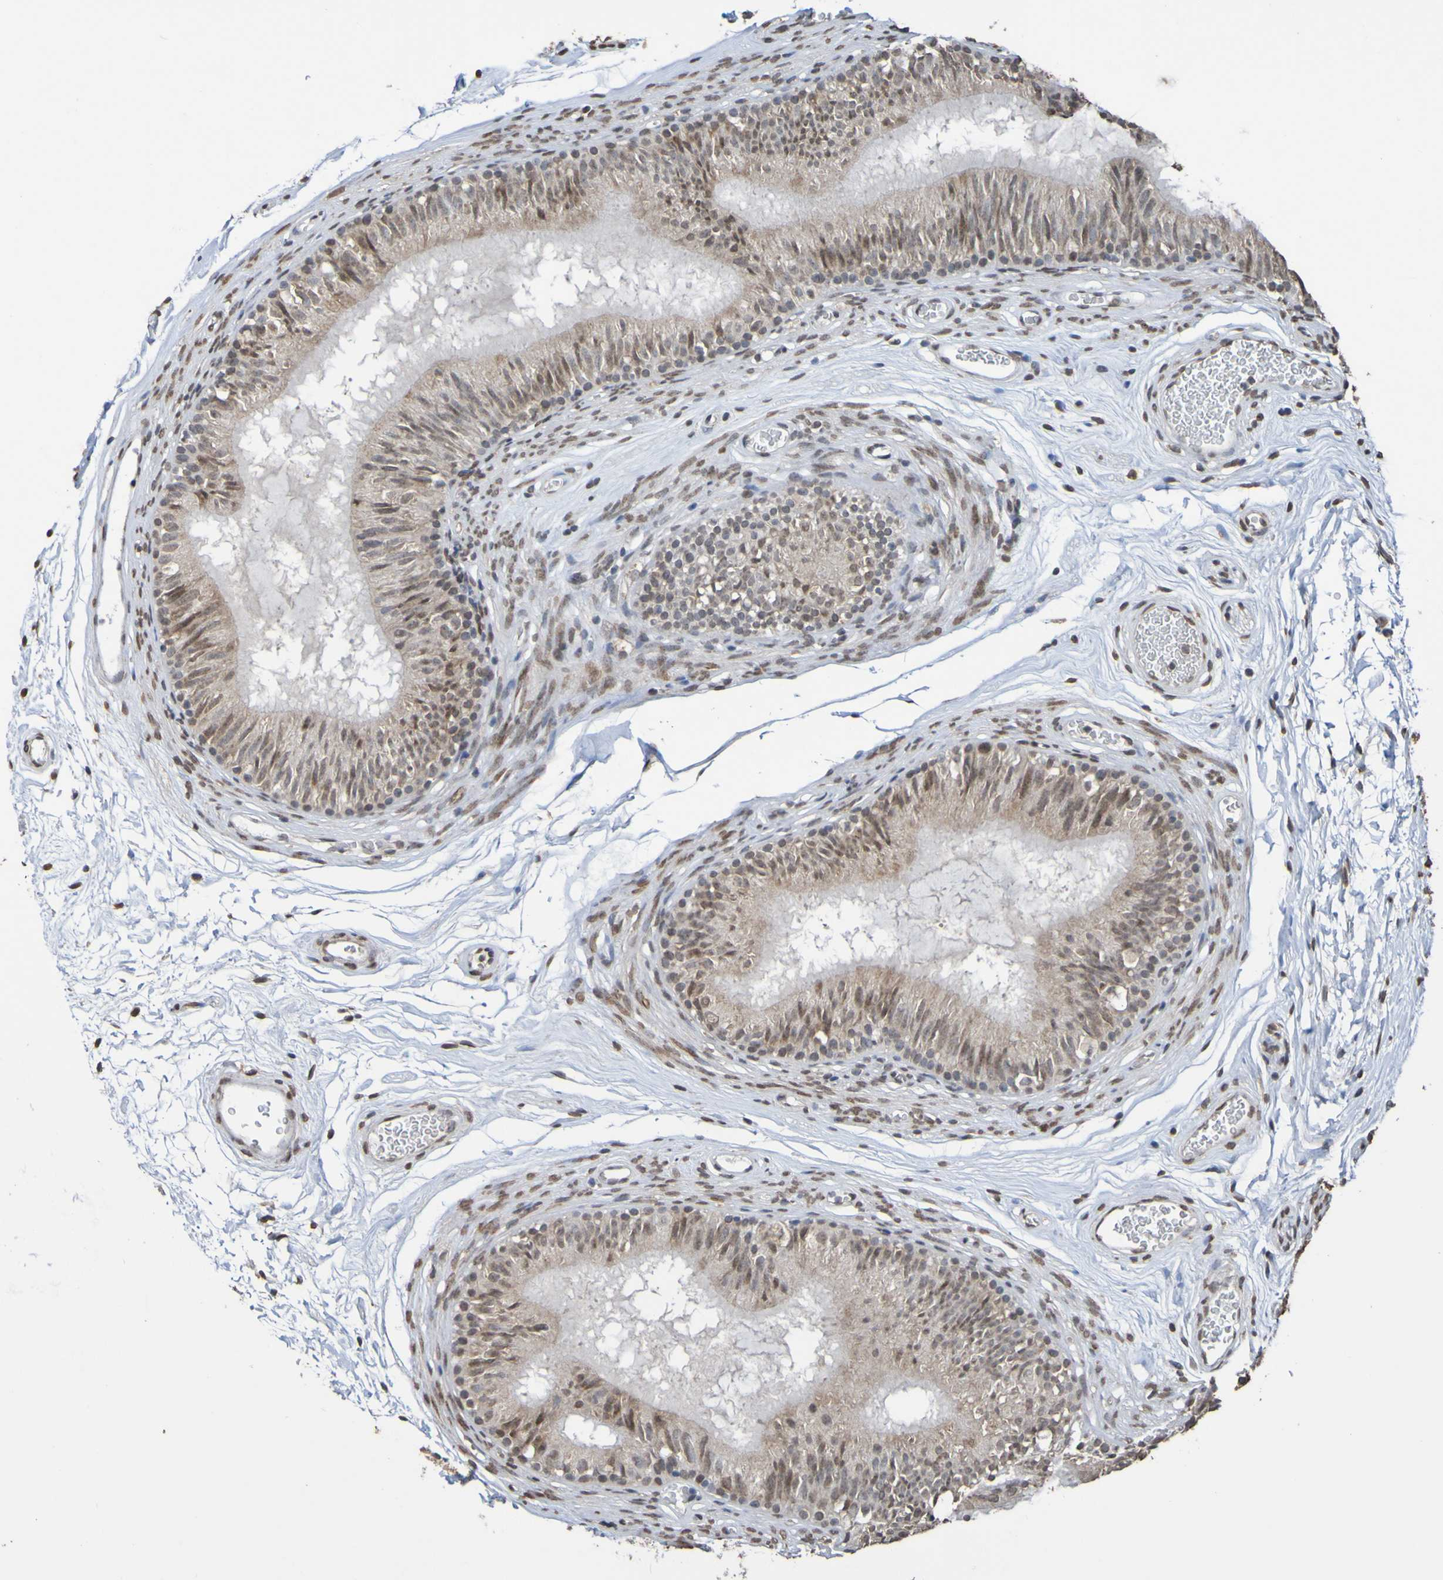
{"staining": {"intensity": "weak", "quantity": "25%-75%", "location": "nuclear"}, "tissue": "epididymis", "cell_type": "Glandular cells", "image_type": "normal", "snomed": [{"axis": "morphology", "description": "Normal tissue, NOS"}, {"axis": "topography", "description": "Epididymis"}], "caption": "Protein staining demonstrates weak nuclear positivity in about 25%-75% of glandular cells in unremarkable epididymis. Using DAB (brown) and hematoxylin (blue) stains, captured at high magnification using brightfield microscopy.", "gene": "ALKBH2", "patient": {"sex": "male", "age": 36}}